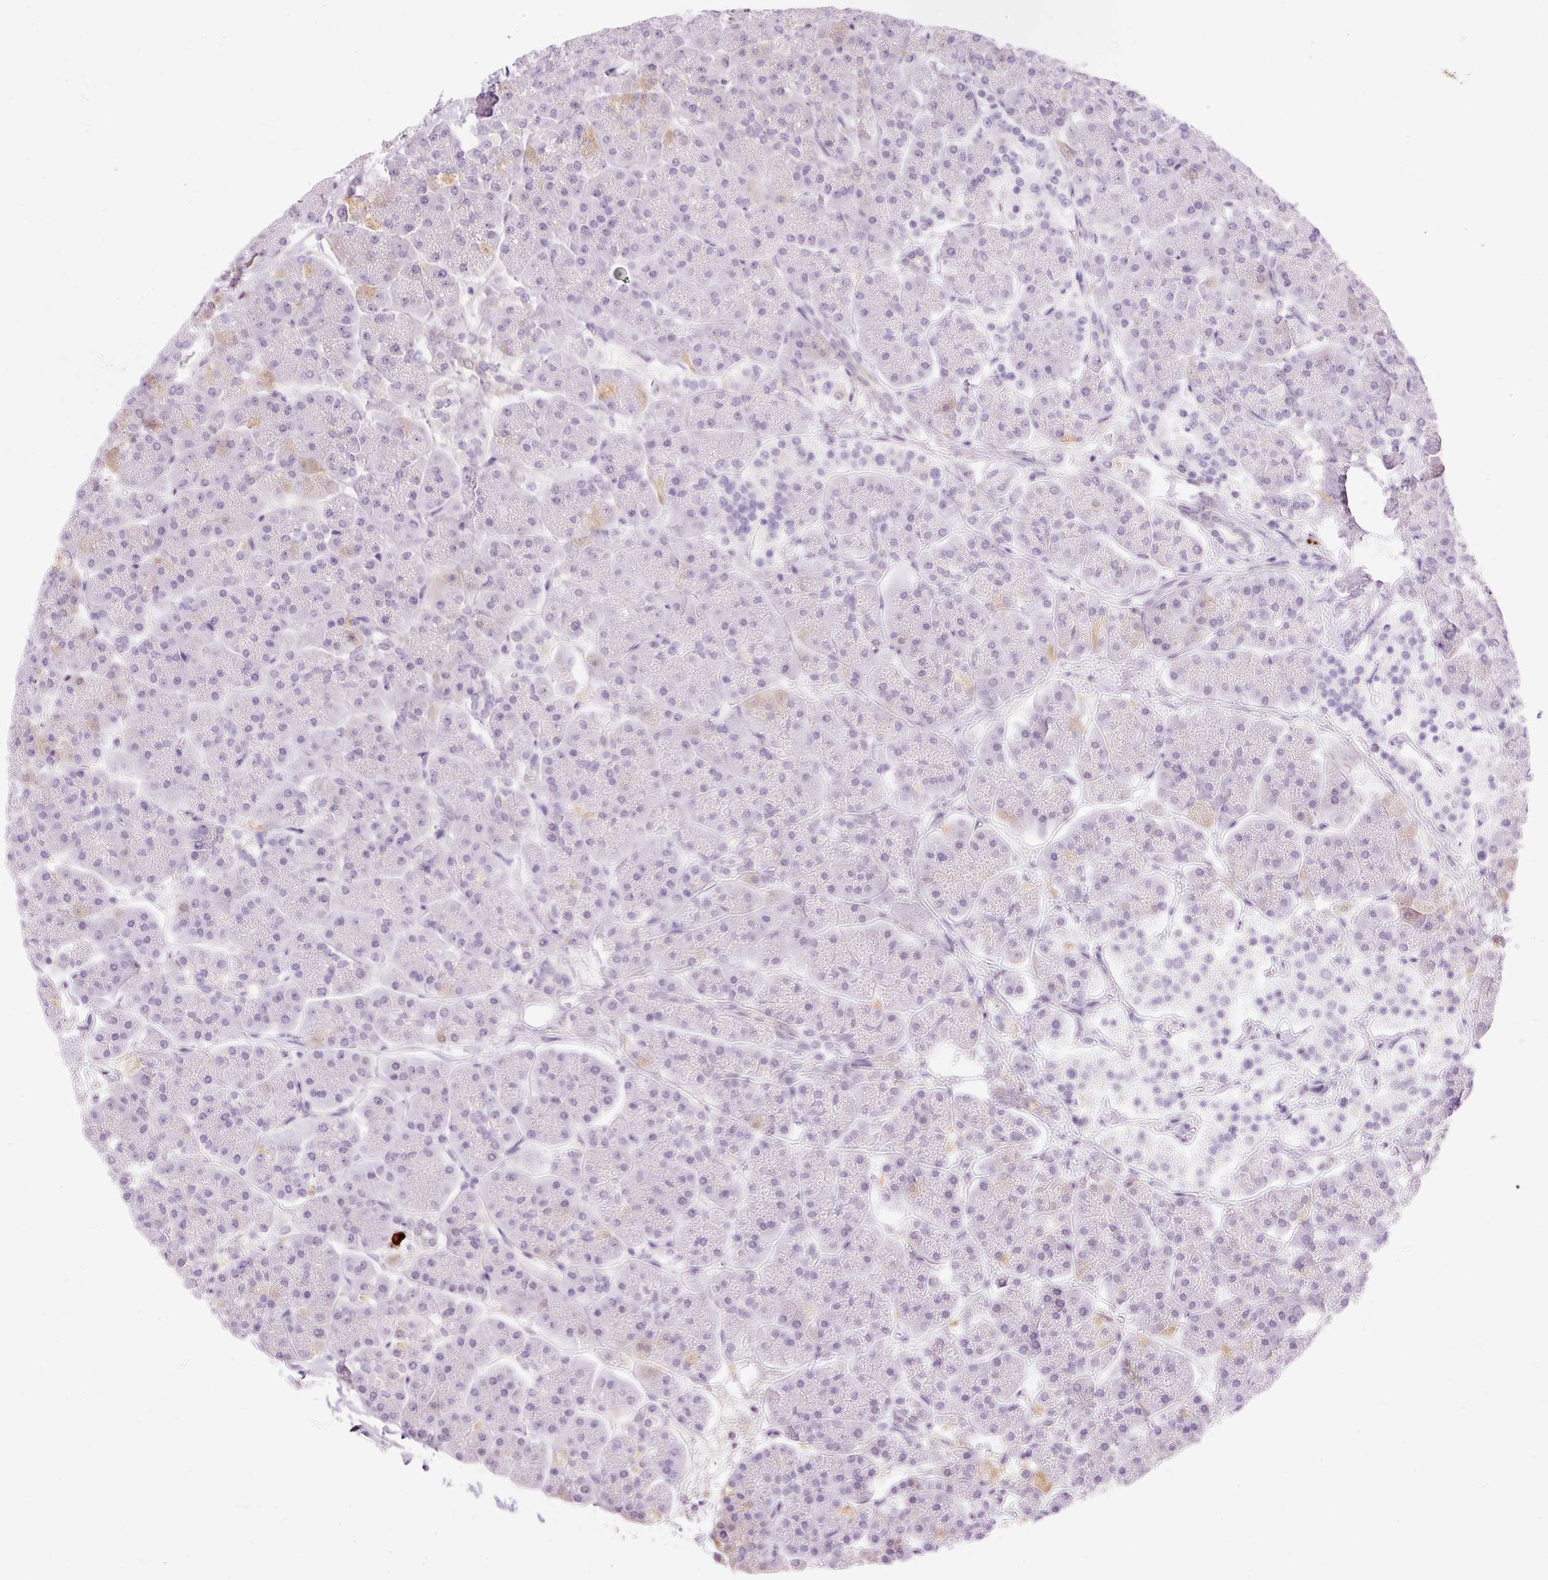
{"staining": {"intensity": "negative", "quantity": "none", "location": "none"}, "tissue": "pancreas", "cell_type": "Exocrine glandular cells", "image_type": "normal", "snomed": [{"axis": "morphology", "description": "Normal tissue, NOS"}, {"axis": "topography", "description": "Pancreas"}, {"axis": "topography", "description": "Peripheral nerve tissue"}], "caption": "This is an IHC photomicrograph of unremarkable human pancreas. There is no staining in exocrine glandular cells.", "gene": "PRPF38B", "patient": {"sex": "male", "age": 54}}